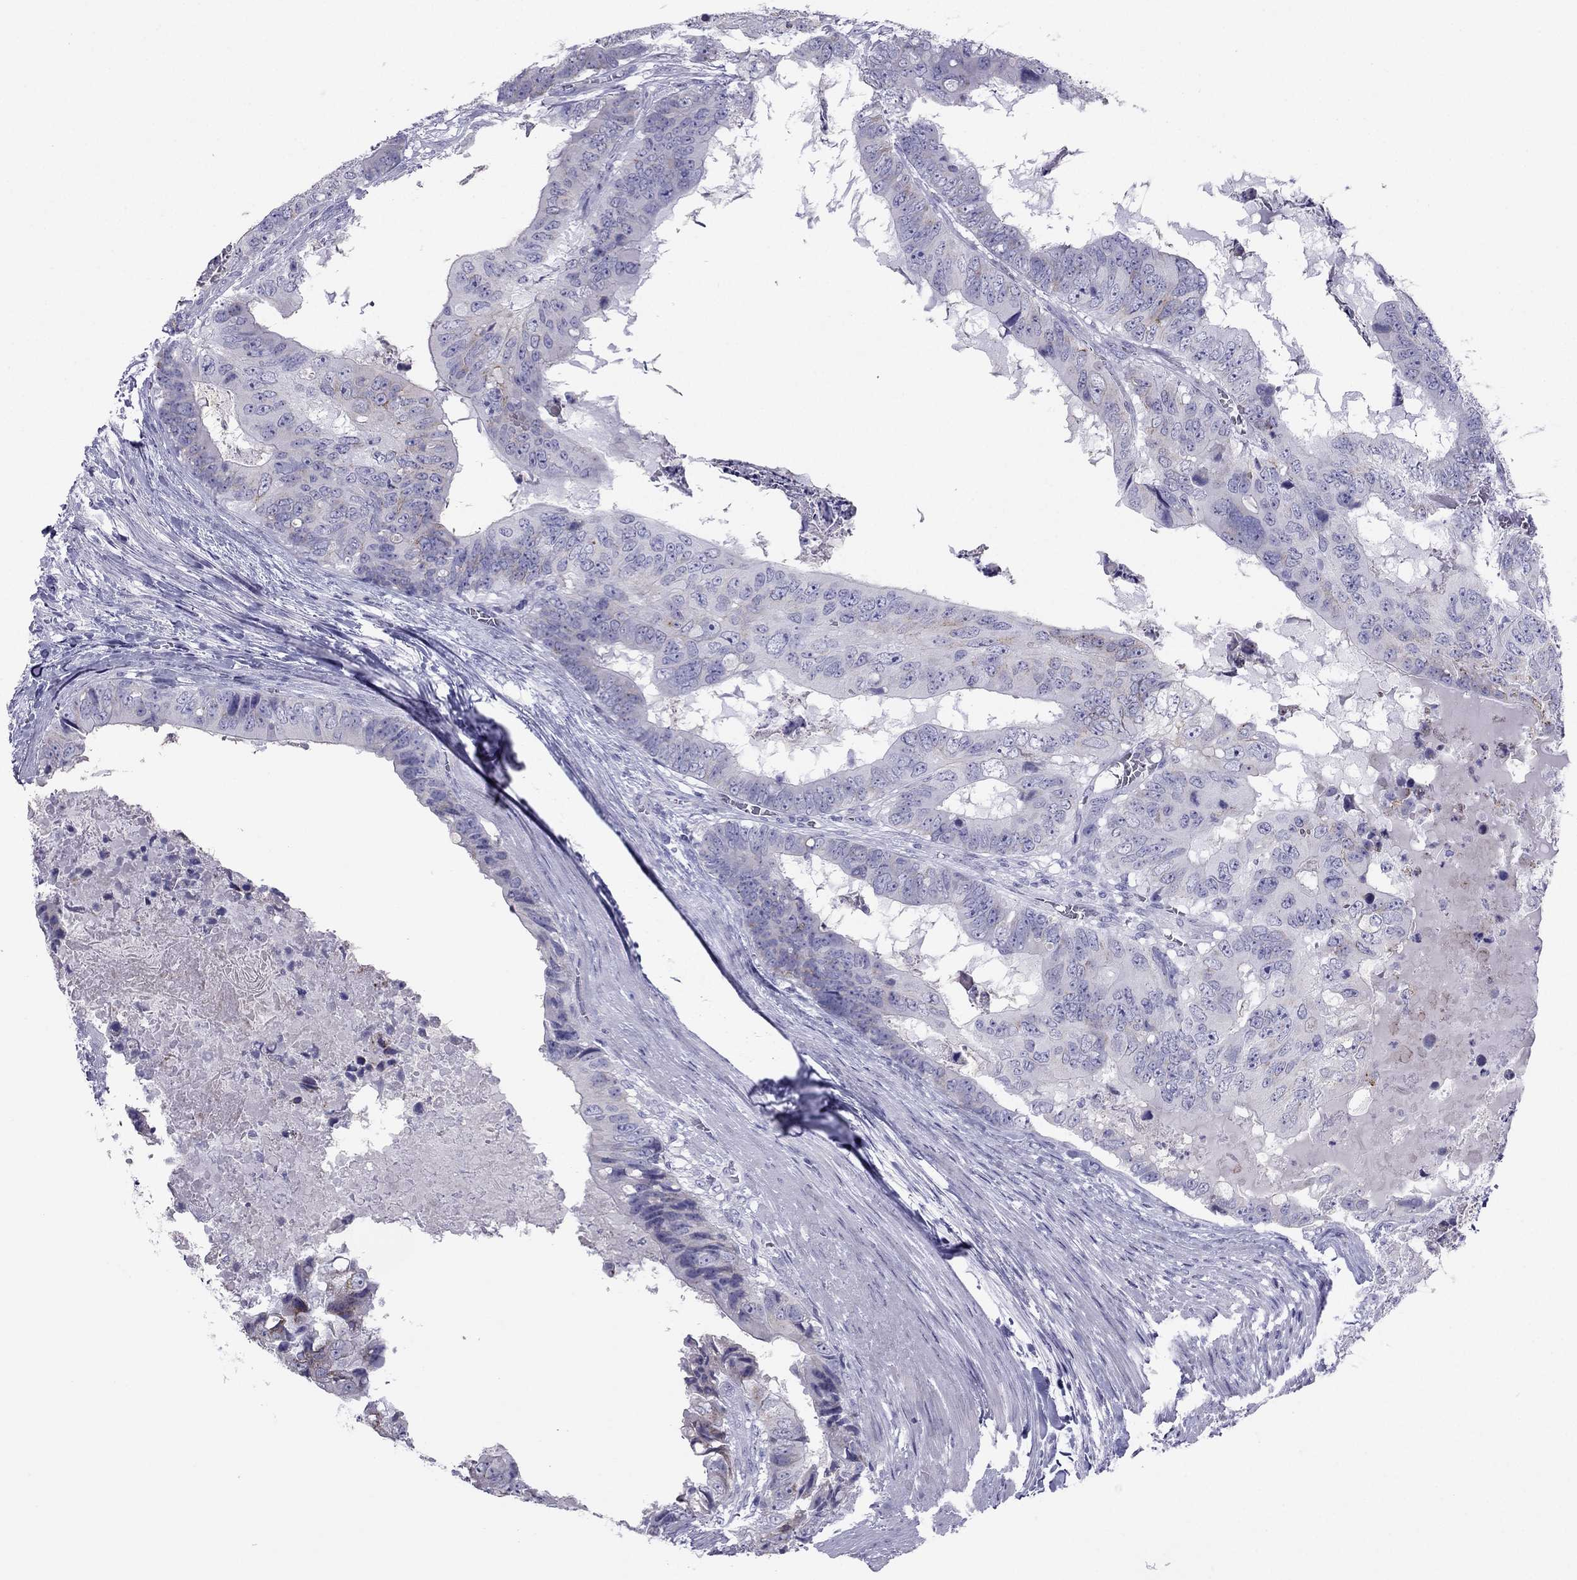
{"staining": {"intensity": "weak", "quantity": "<25%", "location": "cytoplasmic/membranous"}, "tissue": "colorectal cancer", "cell_type": "Tumor cells", "image_type": "cancer", "snomed": [{"axis": "morphology", "description": "Adenocarcinoma, NOS"}, {"axis": "topography", "description": "Colon"}], "caption": "Immunohistochemistry image of neoplastic tissue: human adenocarcinoma (colorectal) stained with DAB (3,3'-diaminobenzidine) displays no significant protein staining in tumor cells.", "gene": "MAEL", "patient": {"sex": "male", "age": 79}}